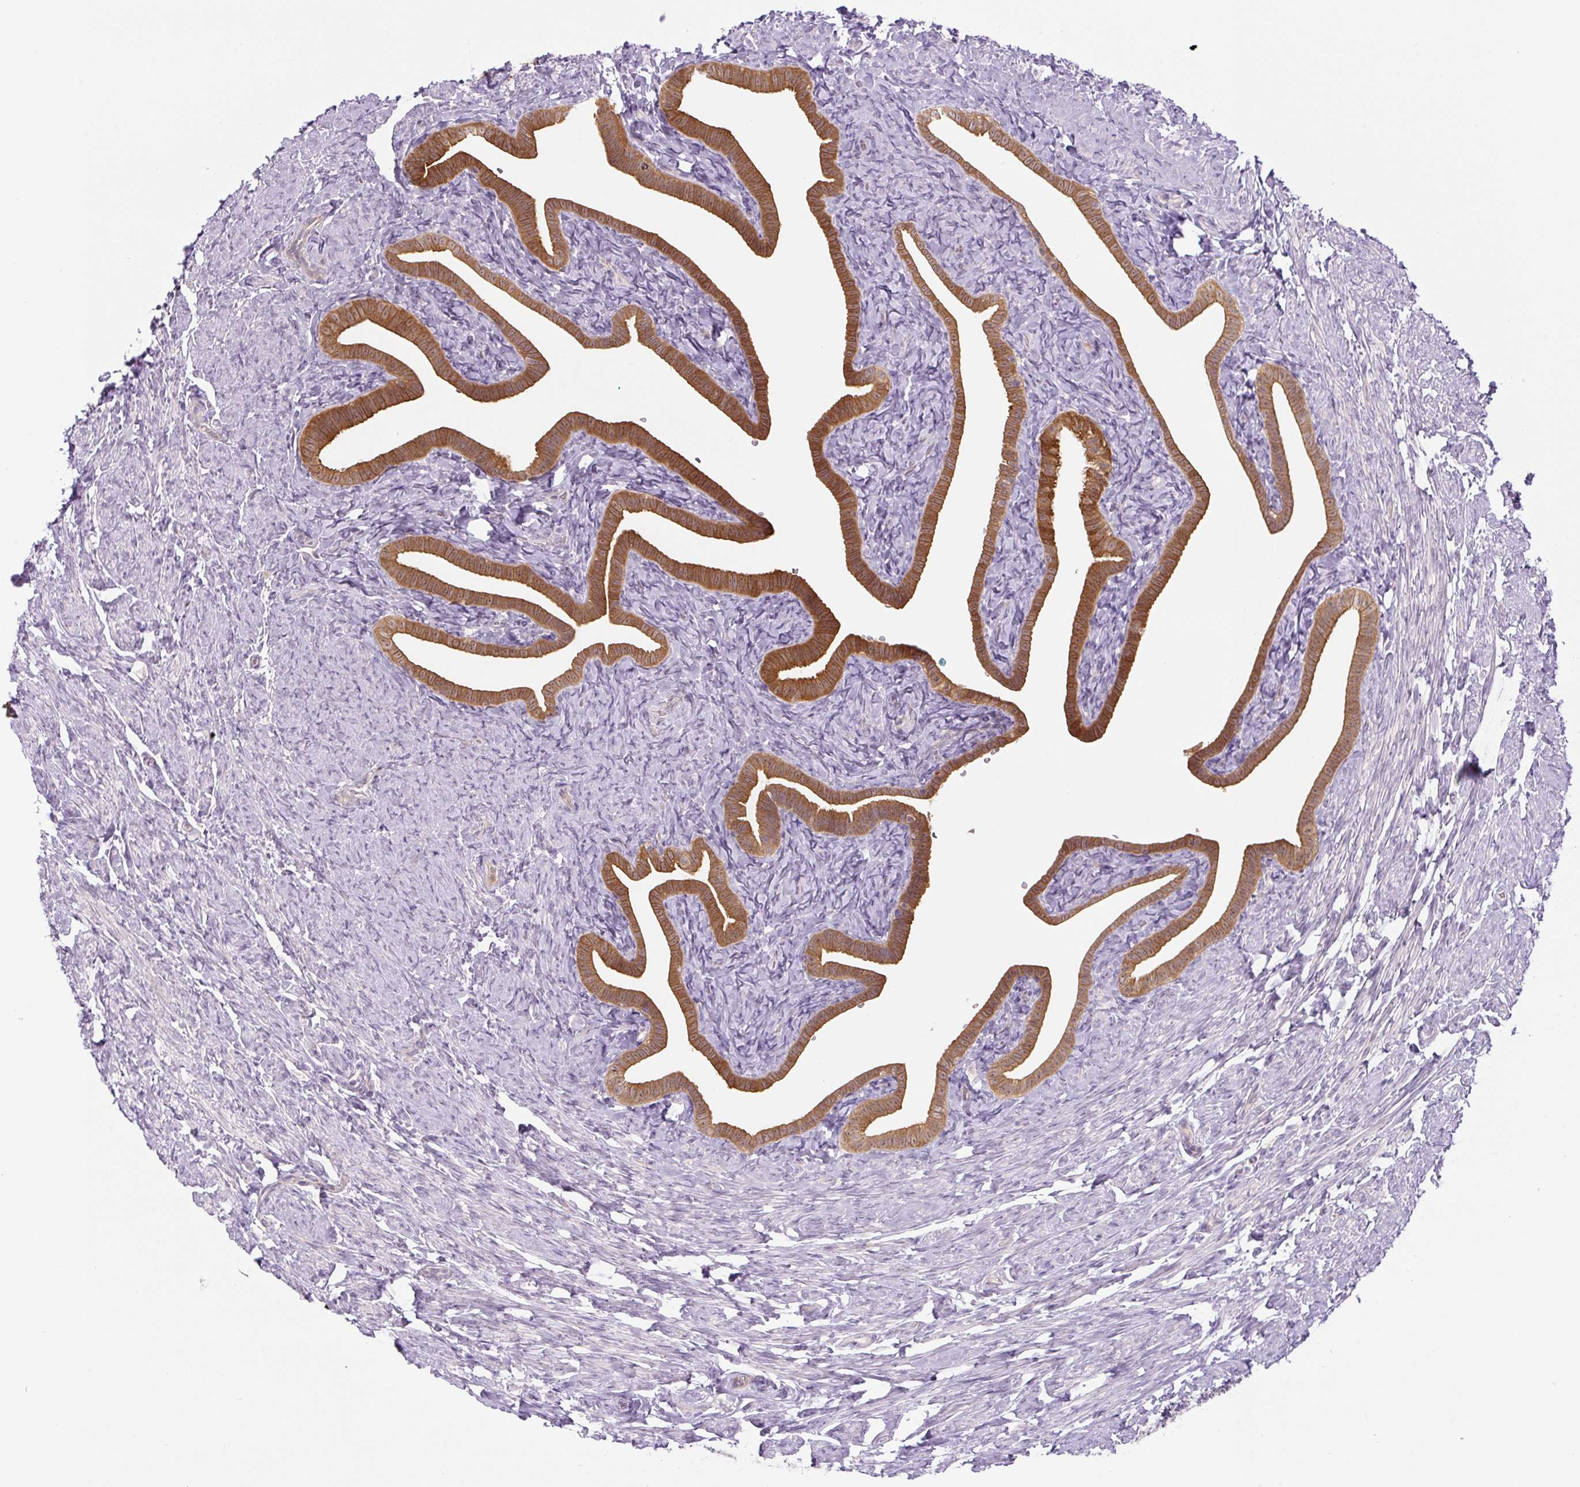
{"staining": {"intensity": "moderate", "quantity": ">75%", "location": "cytoplasmic/membranous"}, "tissue": "fallopian tube", "cell_type": "Glandular cells", "image_type": "normal", "snomed": [{"axis": "morphology", "description": "Normal tissue, NOS"}, {"axis": "topography", "description": "Fallopian tube"}], "caption": "Immunohistochemistry (IHC) of benign human fallopian tube shows medium levels of moderate cytoplasmic/membranous staining in about >75% of glandular cells.", "gene": "SPSB2", "patient": {"sex": "female", "age": 69}}